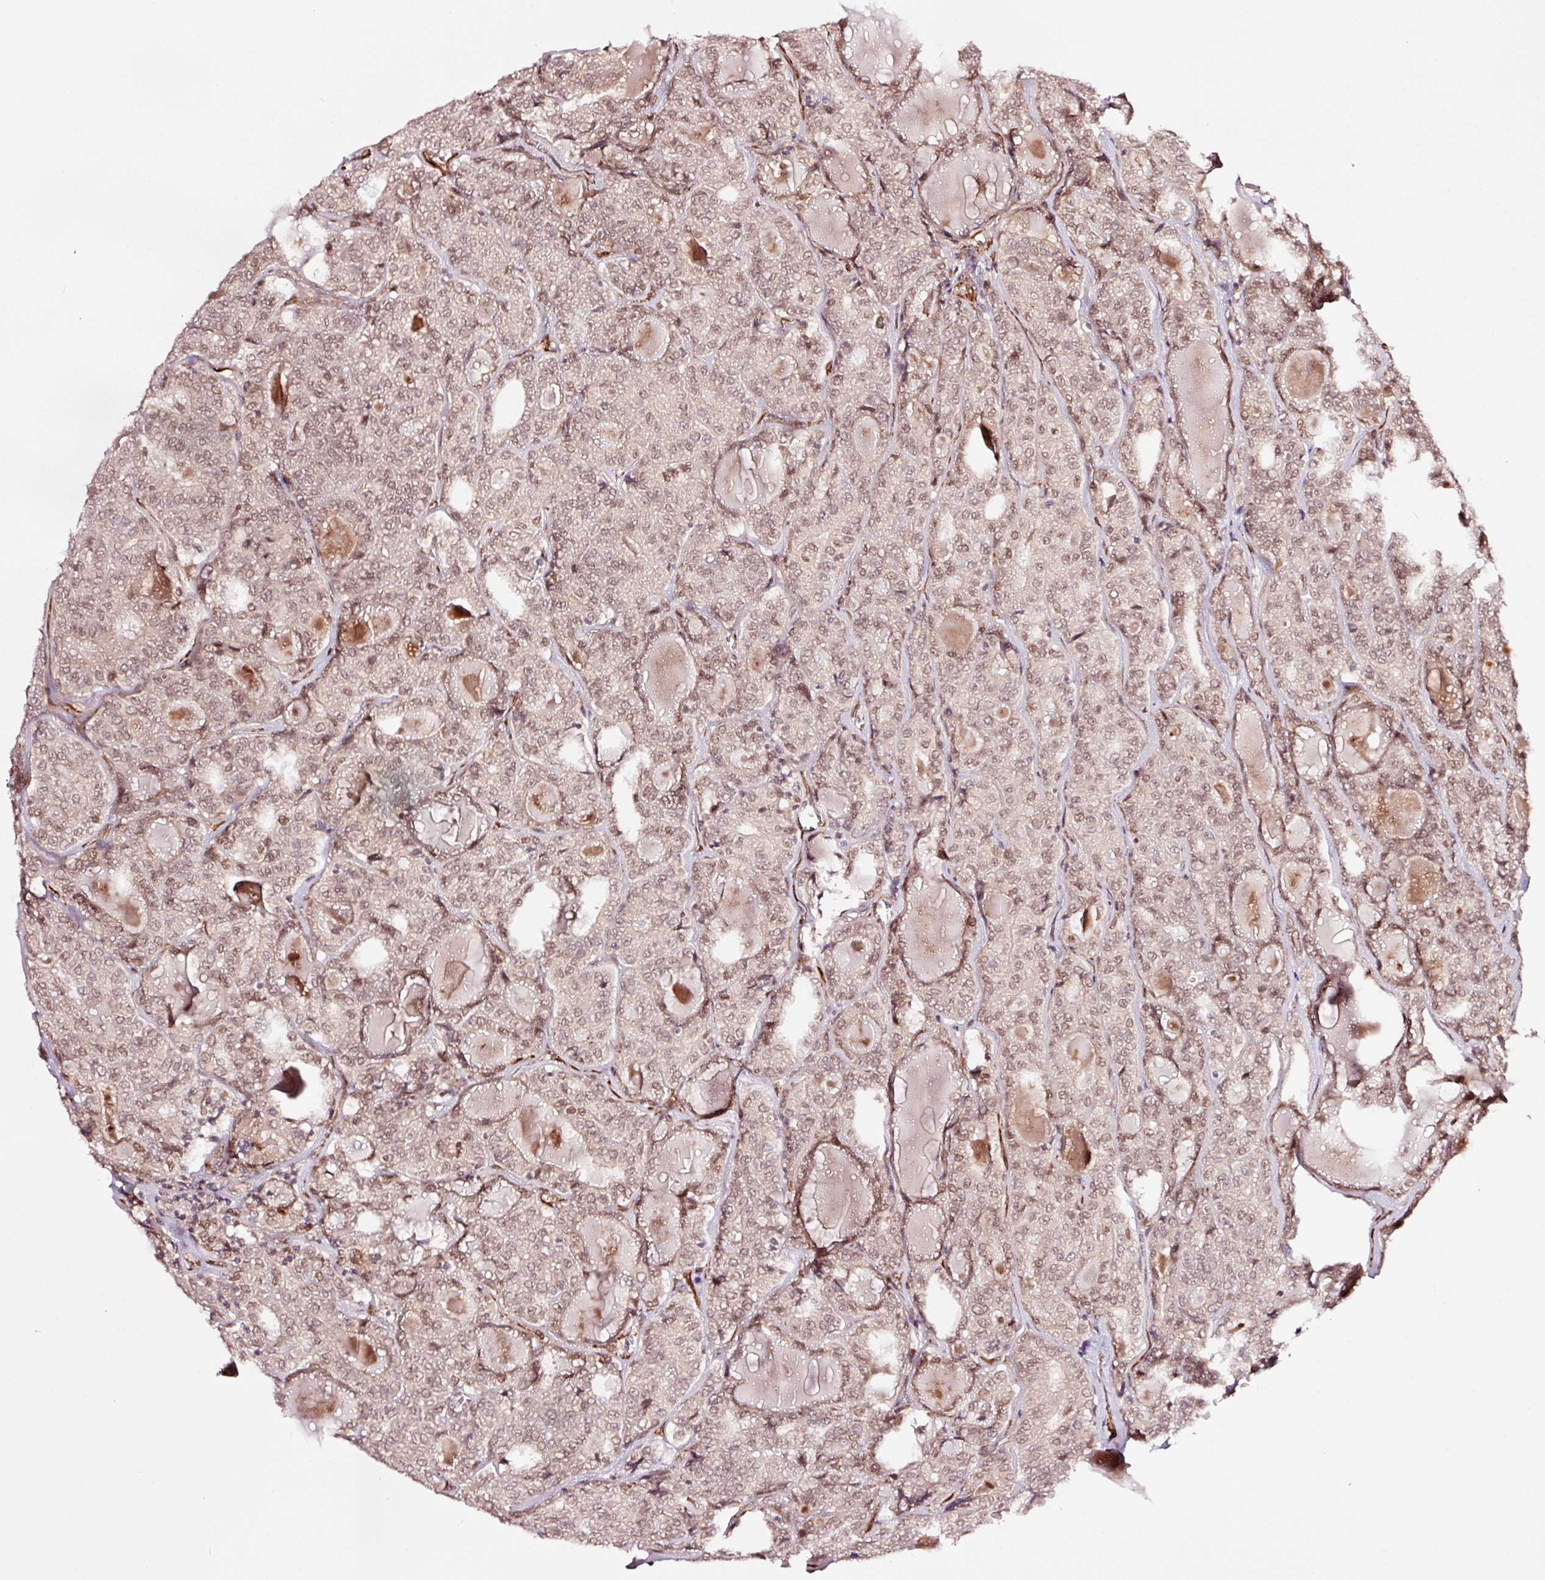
{"staining": {"intensity": "weak", "quantity": "25%-75%", "location": "nuclear"}, "tissue": "thyroid cancer", "cell_type": "Tumor cells", "image_type": "cancer", "snomed": [{"axis": "morphology", "description": "Papillary adenocarcinoma, NOS"}, {"axis": "topography", "description": "Thyroid gland"}], "caption": "Immunohistochemistry (DAB) staining of thyroid cancer (papillary adenocarcinoma) reveals weak nuclear protein positivity in approximately 25%-75% of tumor cells.", "gene": "TPM1", "patient": {"sex": "female", "age": 72}}